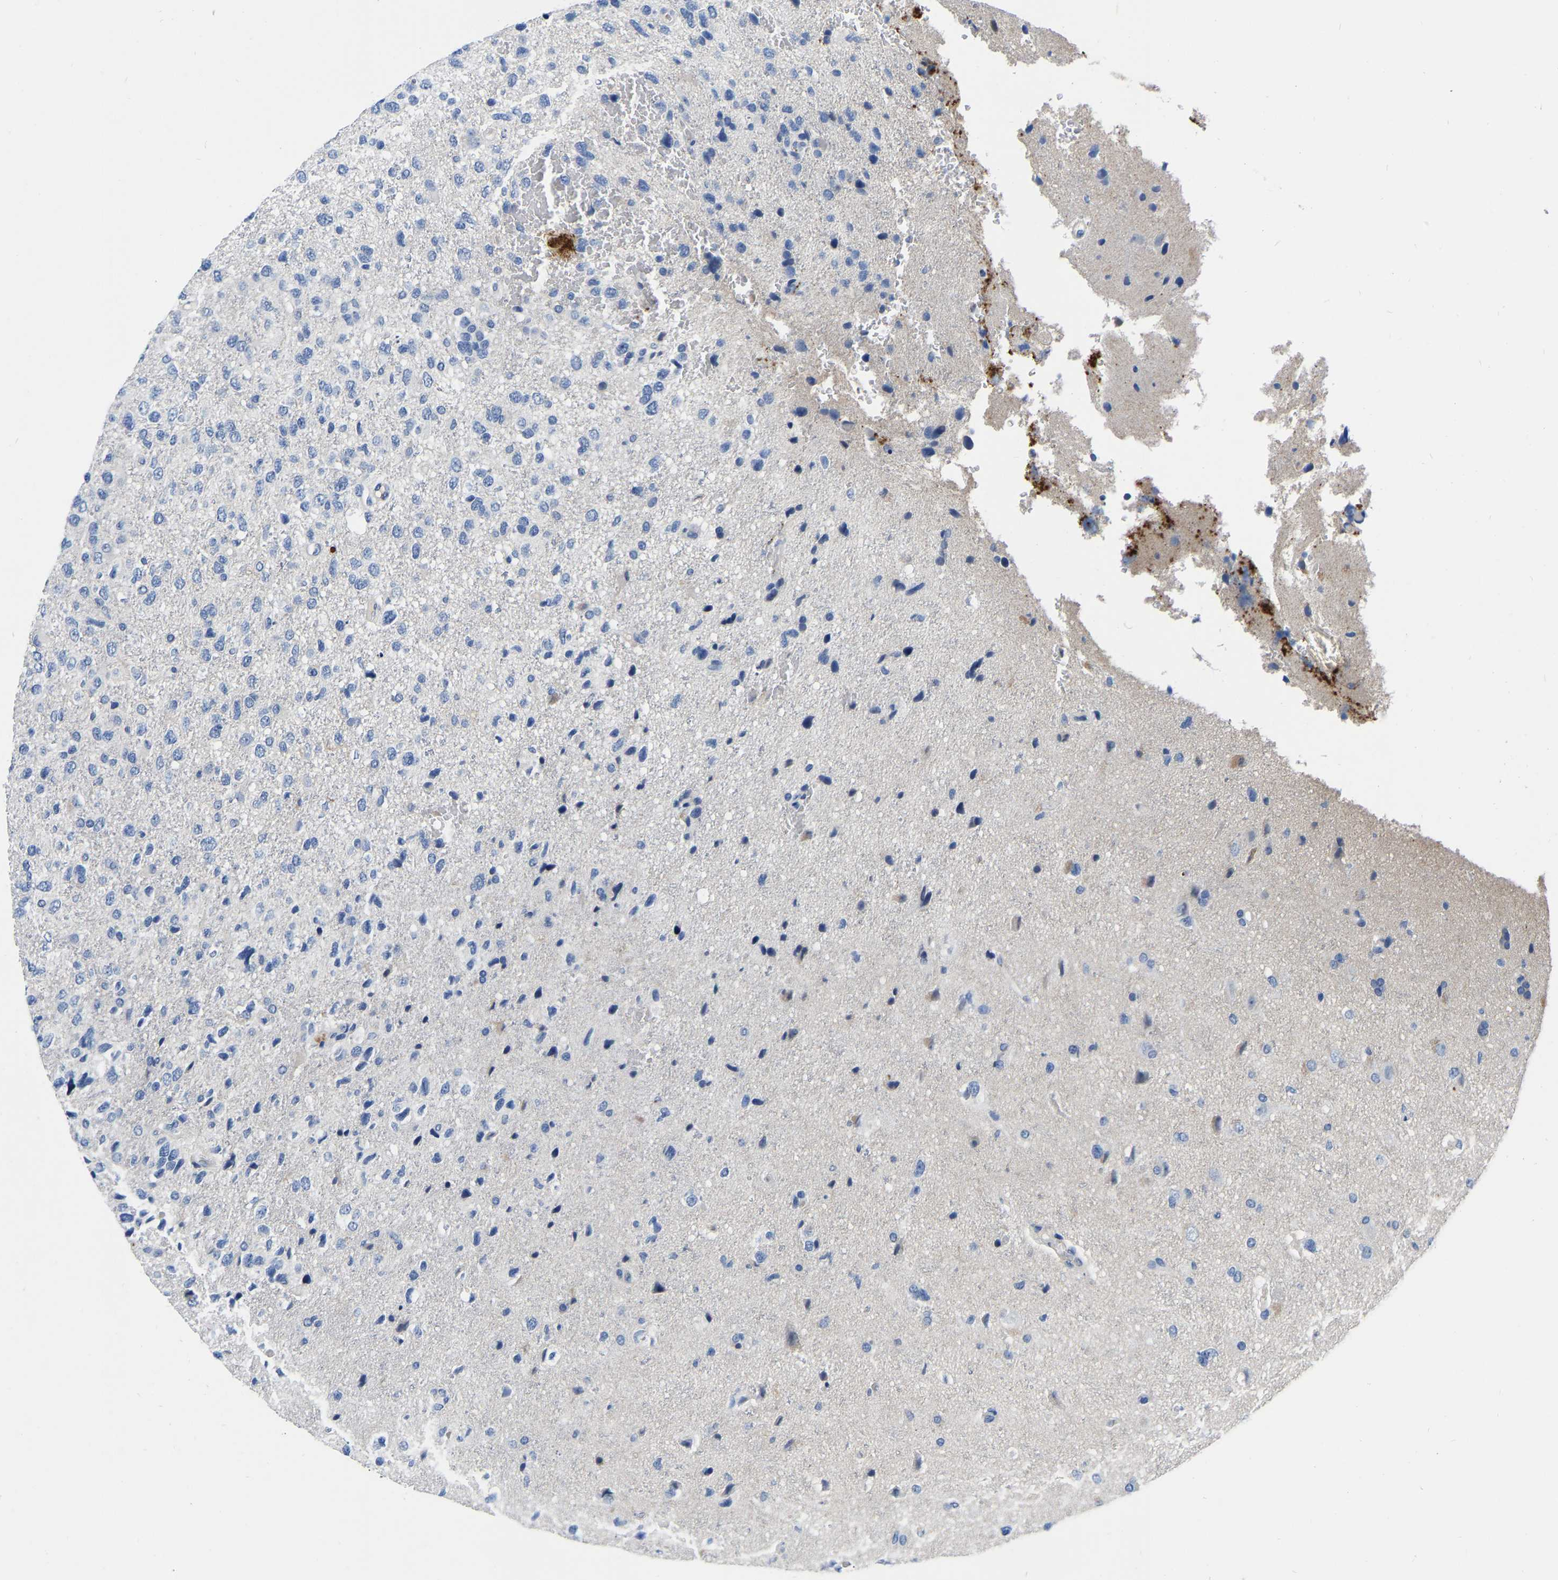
{"staining": {"intensity": "negative", "quantity": "none", "location": "none"}, "tissue": "glioma", "cell_type": "Tumor cells", "image_type": "cancer", "snomed": [{"axis": "morphology", "description": "Glioma, malignant, High grade"}, {"axis": "topography", "description": "Brain"}], "caption": "This is an immunohistochemistry image of human glioma. There is no expression in tumor cells.", "gene": "RAB27B", "patient": {"sex": "female", "age": 58}}